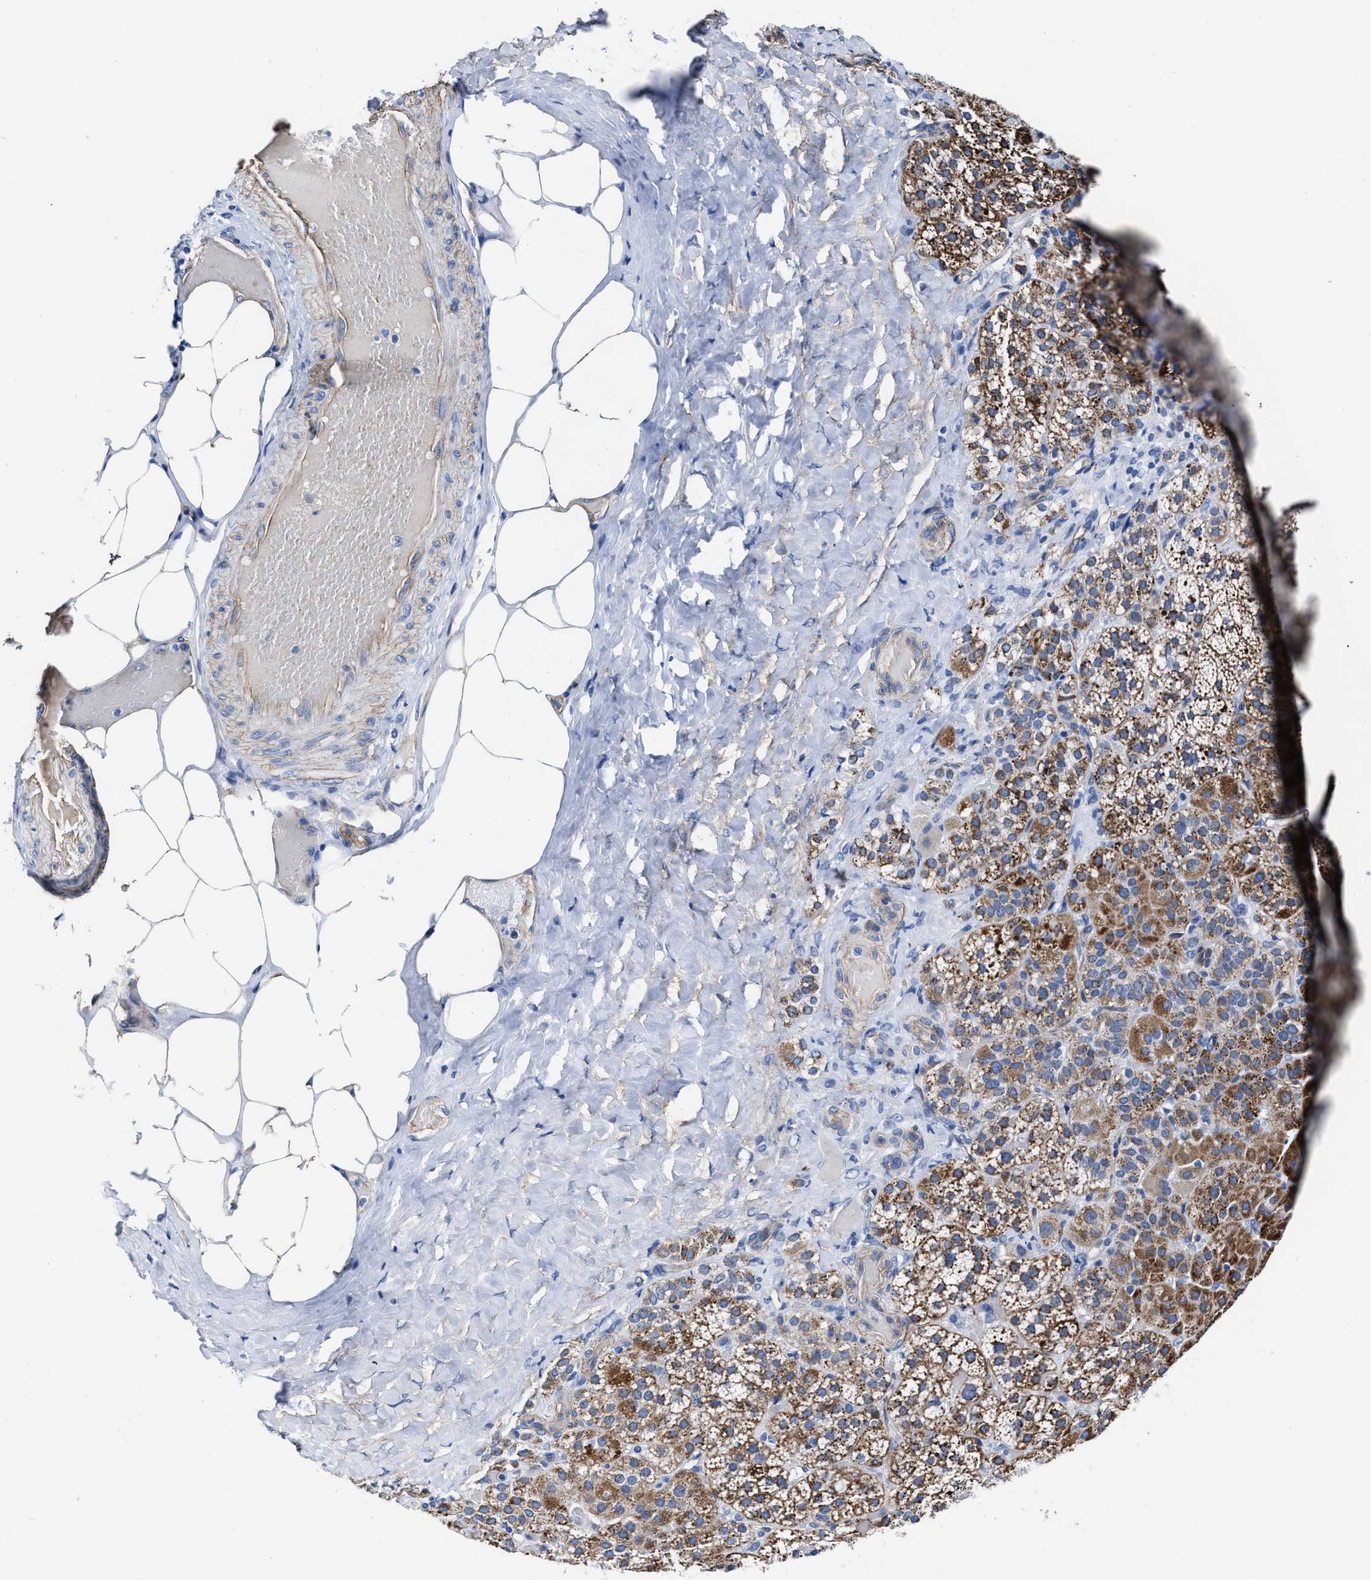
{"staining": {"intensity": "moderate", "quantity": ">75%", "location": "cytoplasmic/membranous"}, "tissue": "adrenal gland", "cell_type": "Glandular cells", "image_type": "normal", "snomed": [{"axis": "morphology", "description": "Normal tissue, NOS"}, {"axis": "topography", "description": "Adrenal gland"}], "caption": "The immunohistochemical stain highlights moderate cytoplasmic/membranous positivity in glandular cells of unremarkable adrenal gland.", "gene": "KCNMB3", "patient": {"sex": "female", "age": 59}}